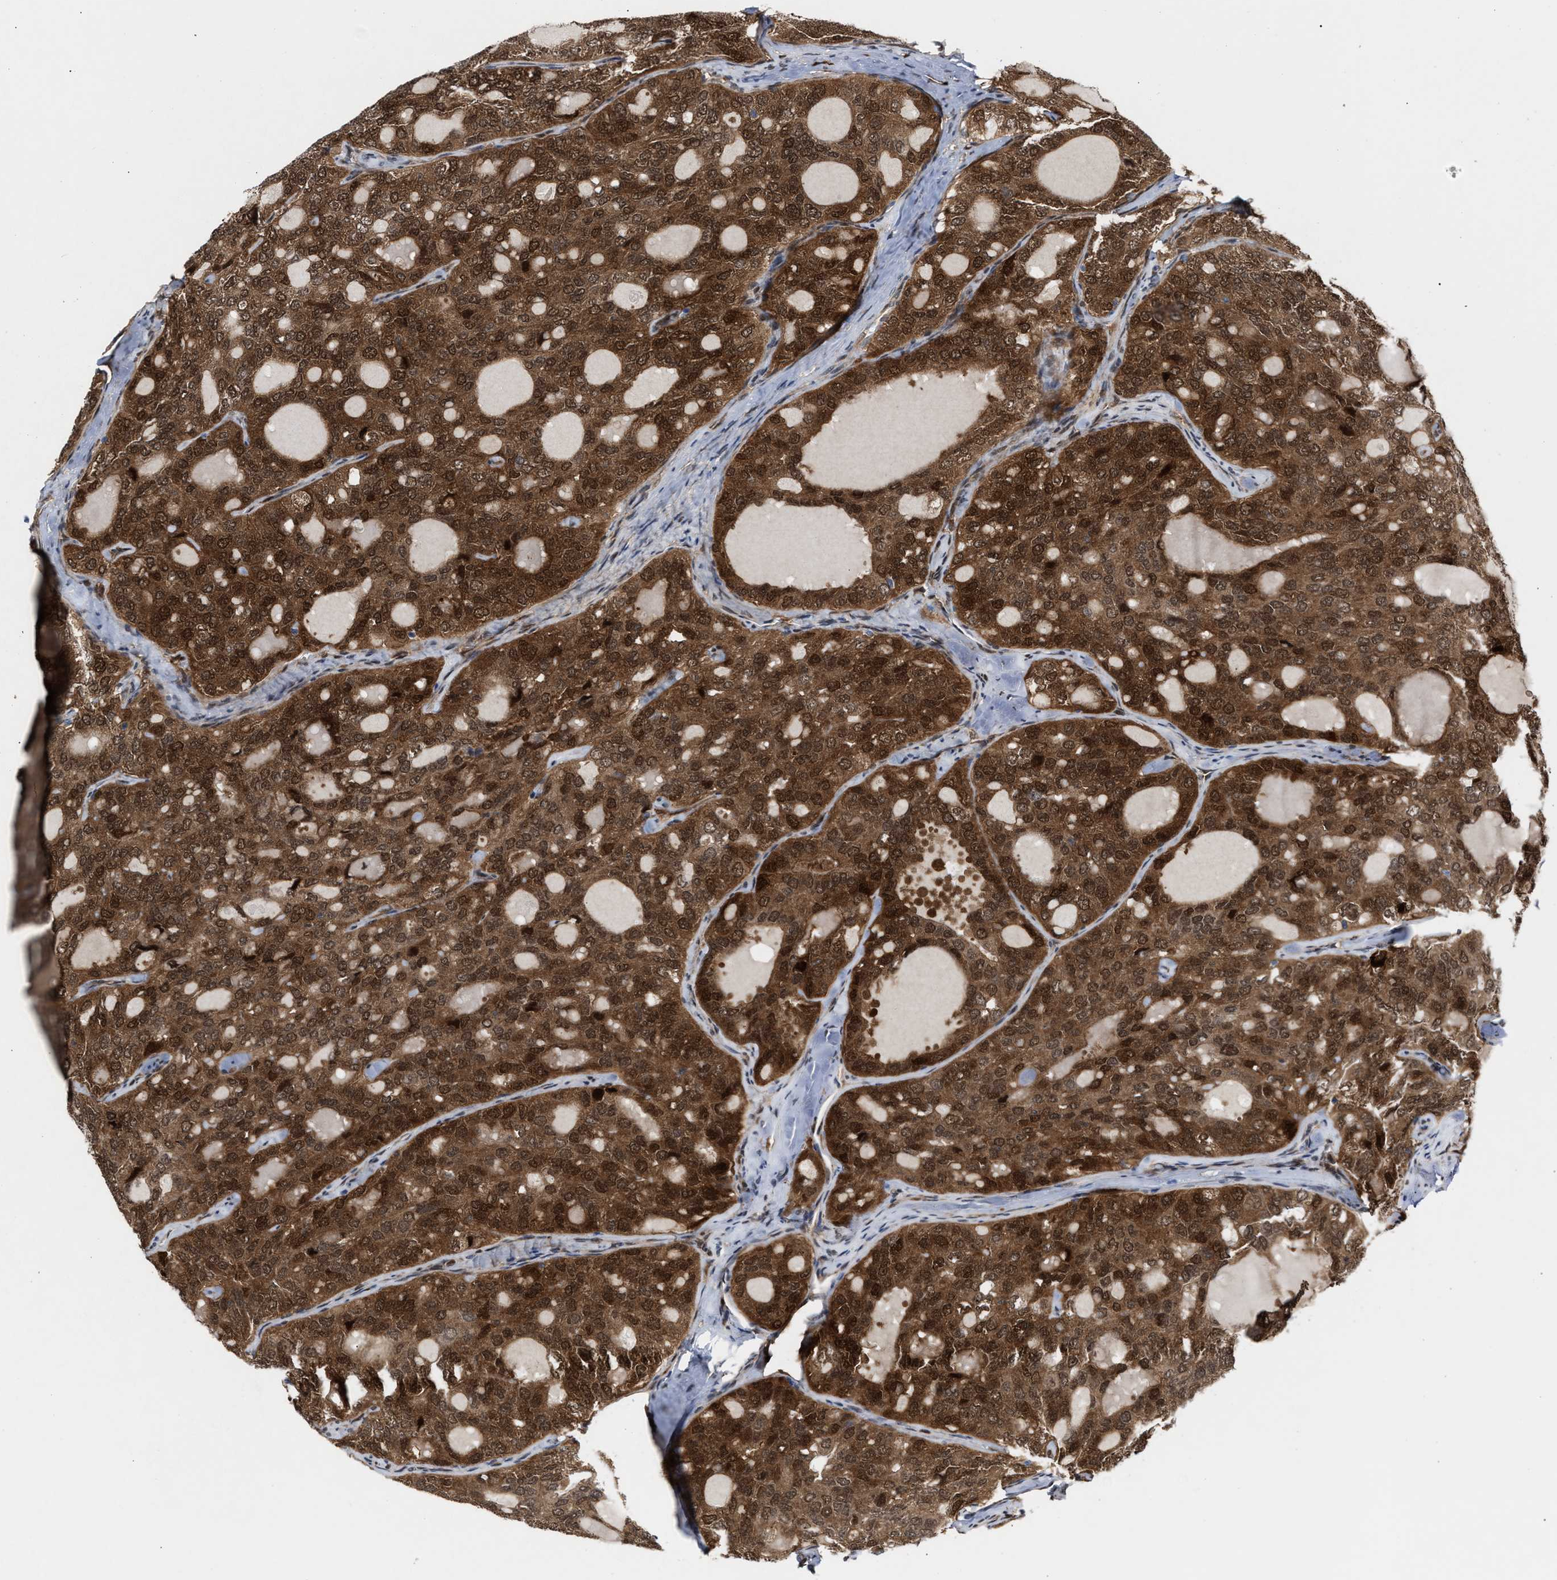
{"staining": {"intensity": "moderate", "quantity": ">75%", "location": "cytoplasmic/membranous,nuclear"}, "tissue": "thyroid cancer", "cell_type": "Tumor cells", "image_type": "cancer", "snomed": [{"axis": "morphology", "description": "Follicular adenoma carcinoma, NOS"}, {"axis": "topography", "description": "Thyroid gland"}], "caption": "Immunohistochemistry (IHC) of human thyroid cancer (follicular adenoma carcinoma) shows medium levels of moderate cytoplasmic/membranous and nuclear expression in approximately >75% of tumor cells.", "gene": "TP53I3", "patient": {"sex": "male", "age": 75}}